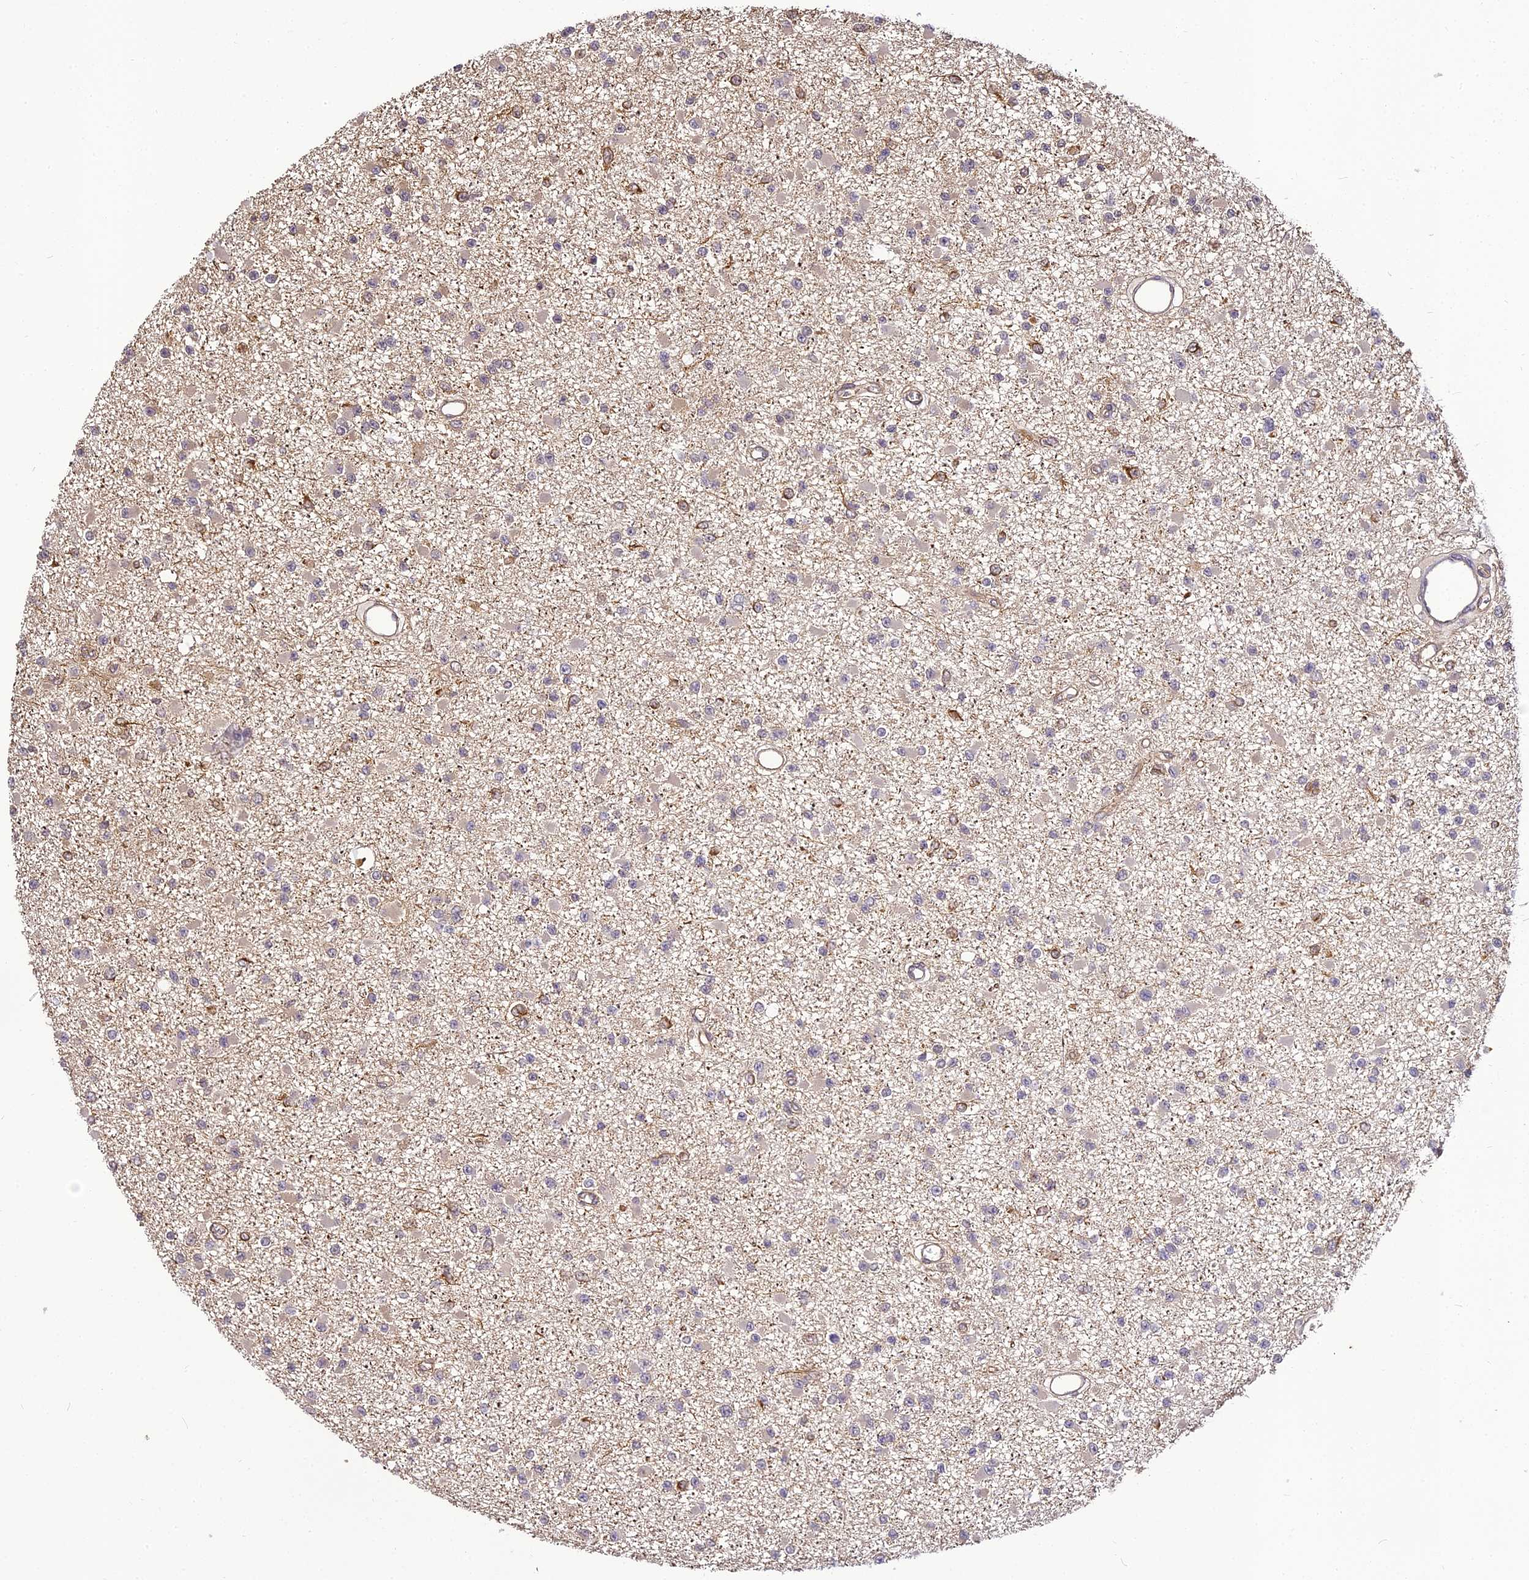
{"staining": {"intensity": "negative", "quantity": "none", "location": "none"}, "tissue": "glioma", "cell_type": "Tumor cells", "image_type": "cancer", "snomed": [{"axis": "morphology", "description": "Glioma, malignant, Low grade"}, {"axis": "topography", "description": "Brain"}], "caption": "Photomicrograph shows no protein positivity in tumor cells of malignant glioma (low-grade) tissue. (Stains: DAB (3,3'-diaminobenzidine) immunohistochemistry (IHC) with hematoxylin counter stain, Microscopy: brightfield microscopy at high magnification).", "gene": "BCDIN3D", "patient": {"sex": "female", "age": 22}}